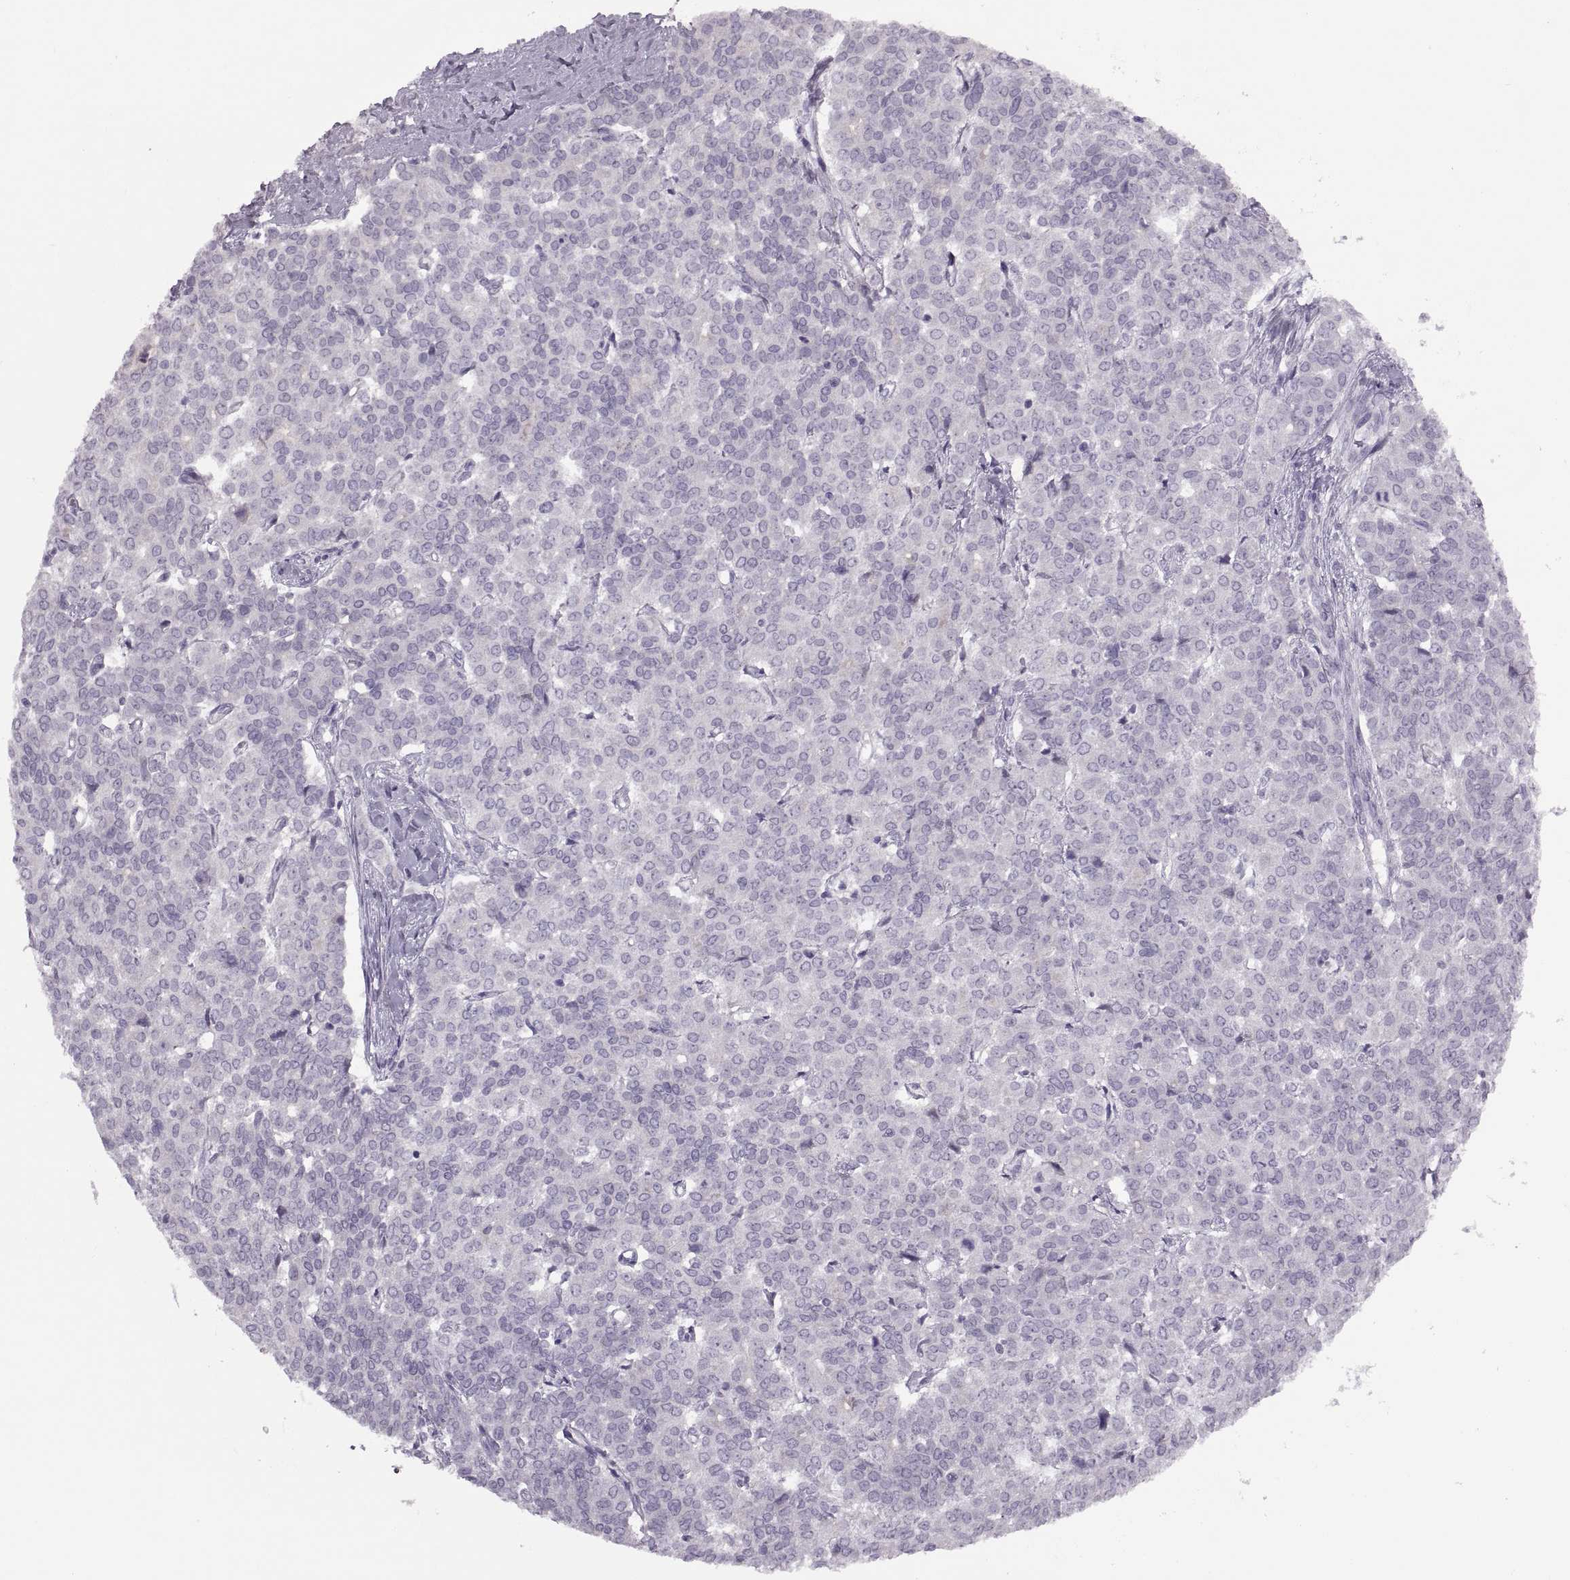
{"staining": {"intensity": "negative", "quantity": "none", "location": "none"}, "tissue": "liver cancer", "cell_type": "Tumor cells", "image_type": "cancer", "snomed": [{"axis": "morphology", "description": "Cholangiocarcinoma"}, {"axis": "topography", "description": "Liver"}], "caption": "IHC photomicrograph of liver cancer stained for a protein (brown), which reveals no positivity in tumor cells. (DAB immunohistochemistry, high magnification).", "gene": "RSPH6A", "patient": {"sex": "female", "age": 47}}